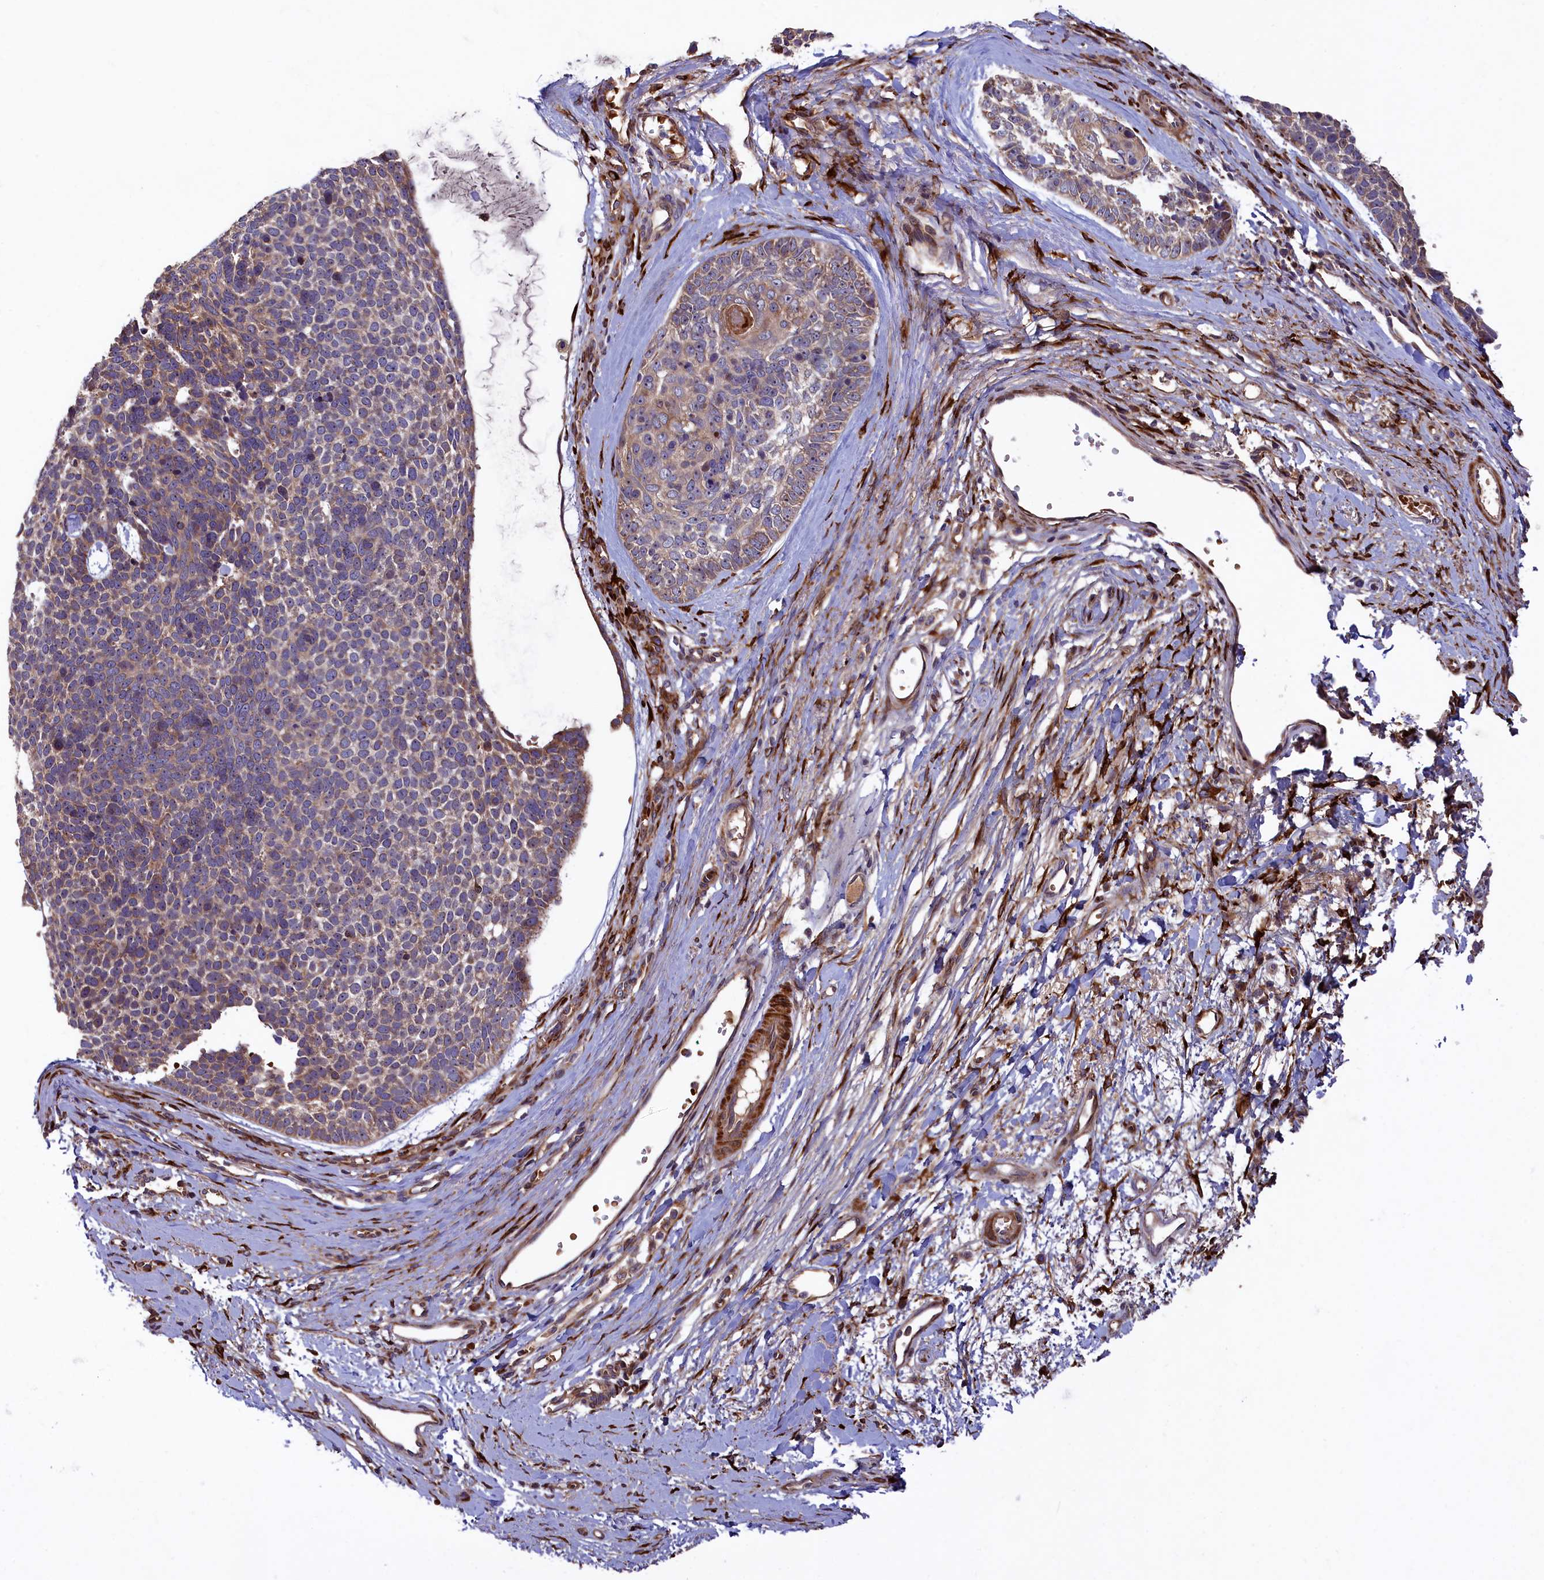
{"staining": {"intensity": "weak", "quantity": "<25%", "location": "cytoplasmic/membranous"}, "tissue": "skin cancer", "cell_type": "Tumor cells", "image_type": "cancer", "snomed": [{"axis": "morphology", "description": "Basal cell carcinoma"}, {"axis": "topography", "description": "Skin"}], "caption": "This is an immunohistochemistry image of human basal cell carcinoma (skin). There is no staining in tumor cells.", "gene": "ARRDC4", "patient": {"sex": "female", "age": 81}}